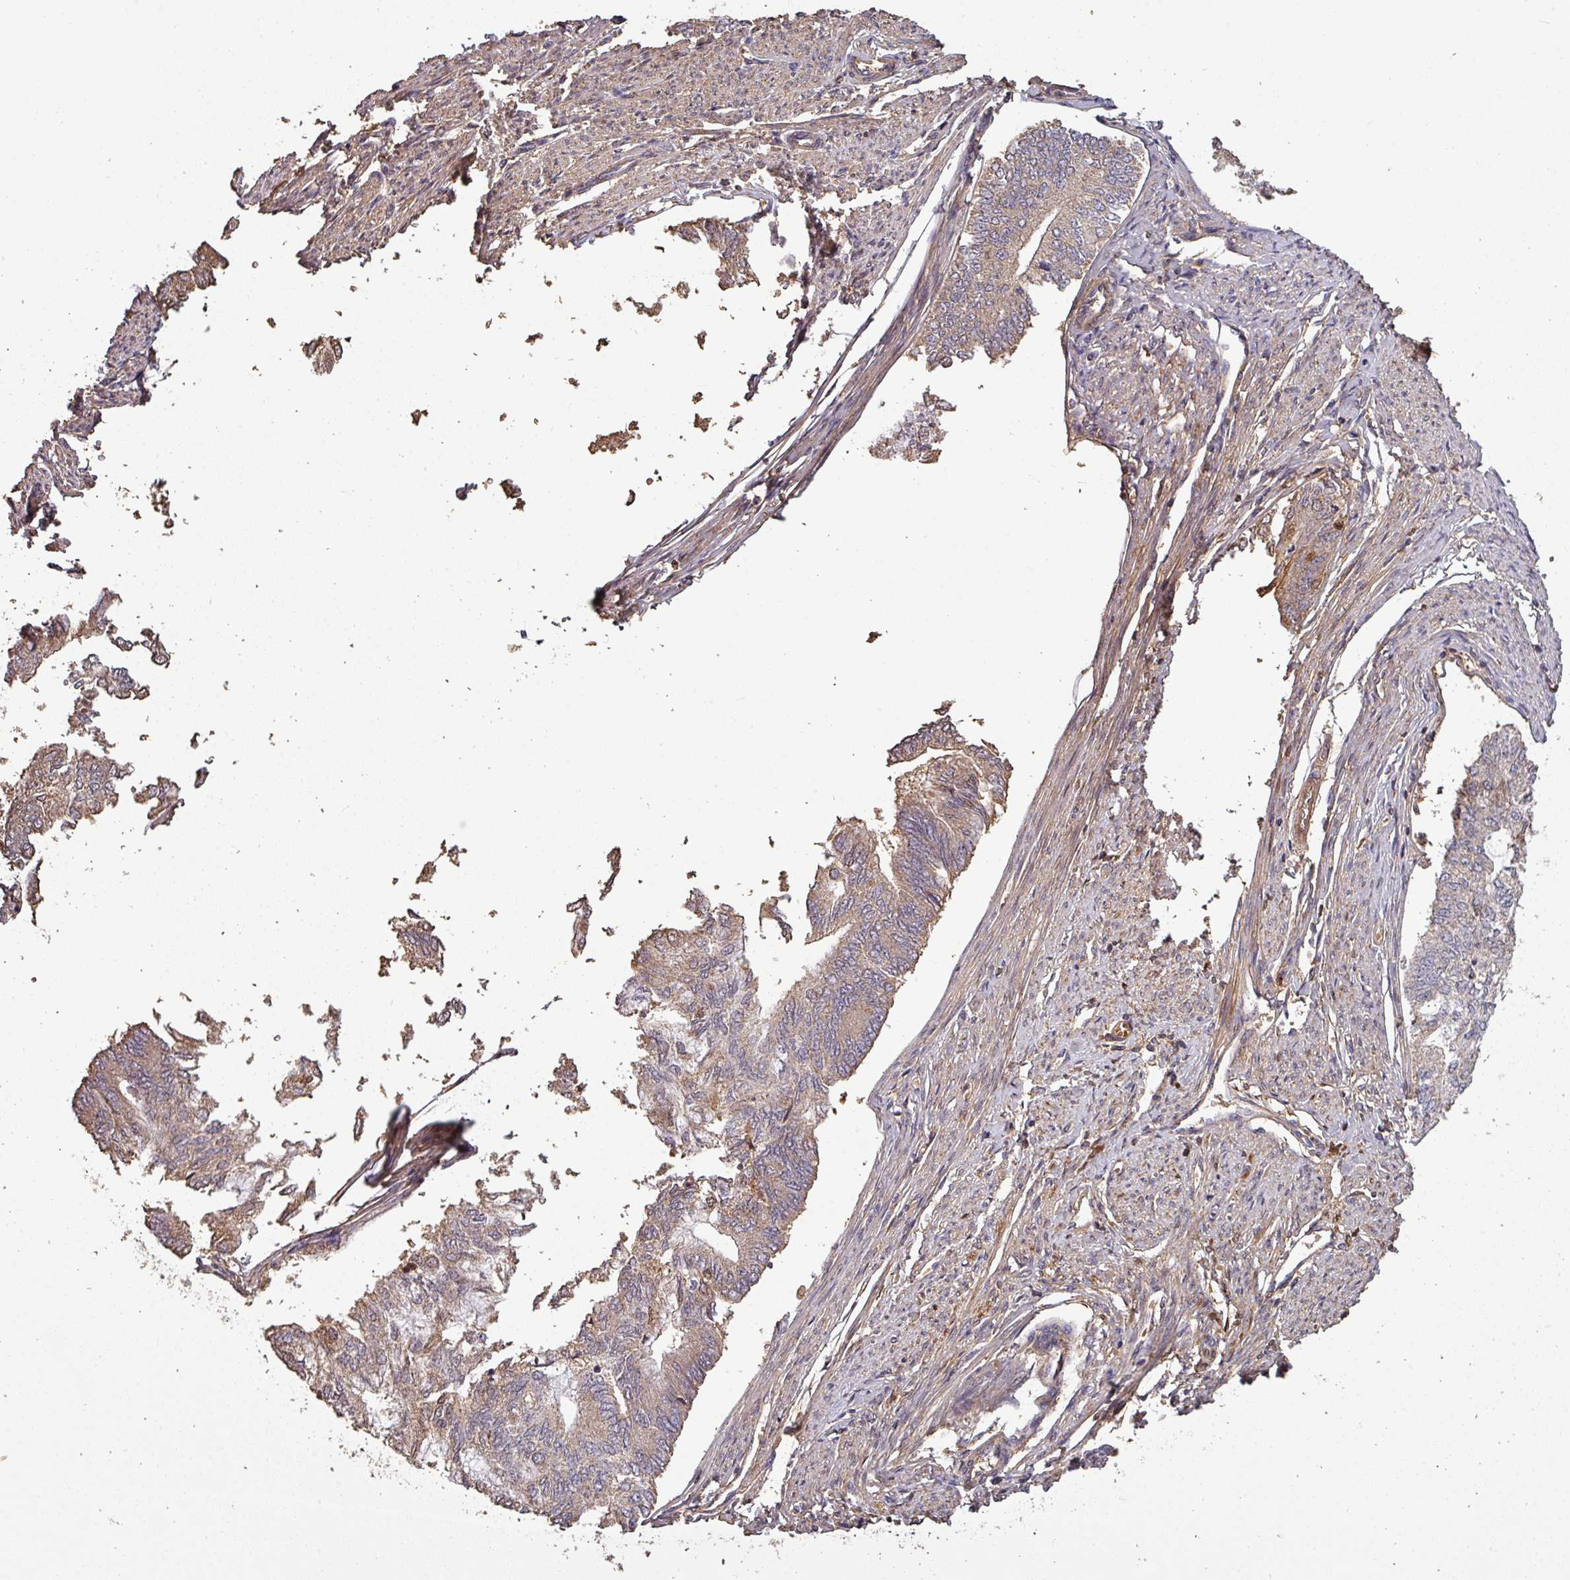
{"staining": {"intensity": "weak", "quantity": ">75%", "location": "cytoplasmic/membranous"}, "tissue": "endometrial cancer", "cell_type": "Tumor cells", "image_type": "cancer", "snomed": [{"axis": "morphology", "description": "Adenocarcinoma, NOS"}, {"axis": "topography", "description": "Endometrium"}], "caption": "Endometrial adenocarcinoma stained with IHC demonstrates weak cytoplasmic/membranous positivity in approximately >75% of tumor cells.", "gene": "ISLR", "patient": {"sex": "female", "age": 68}}